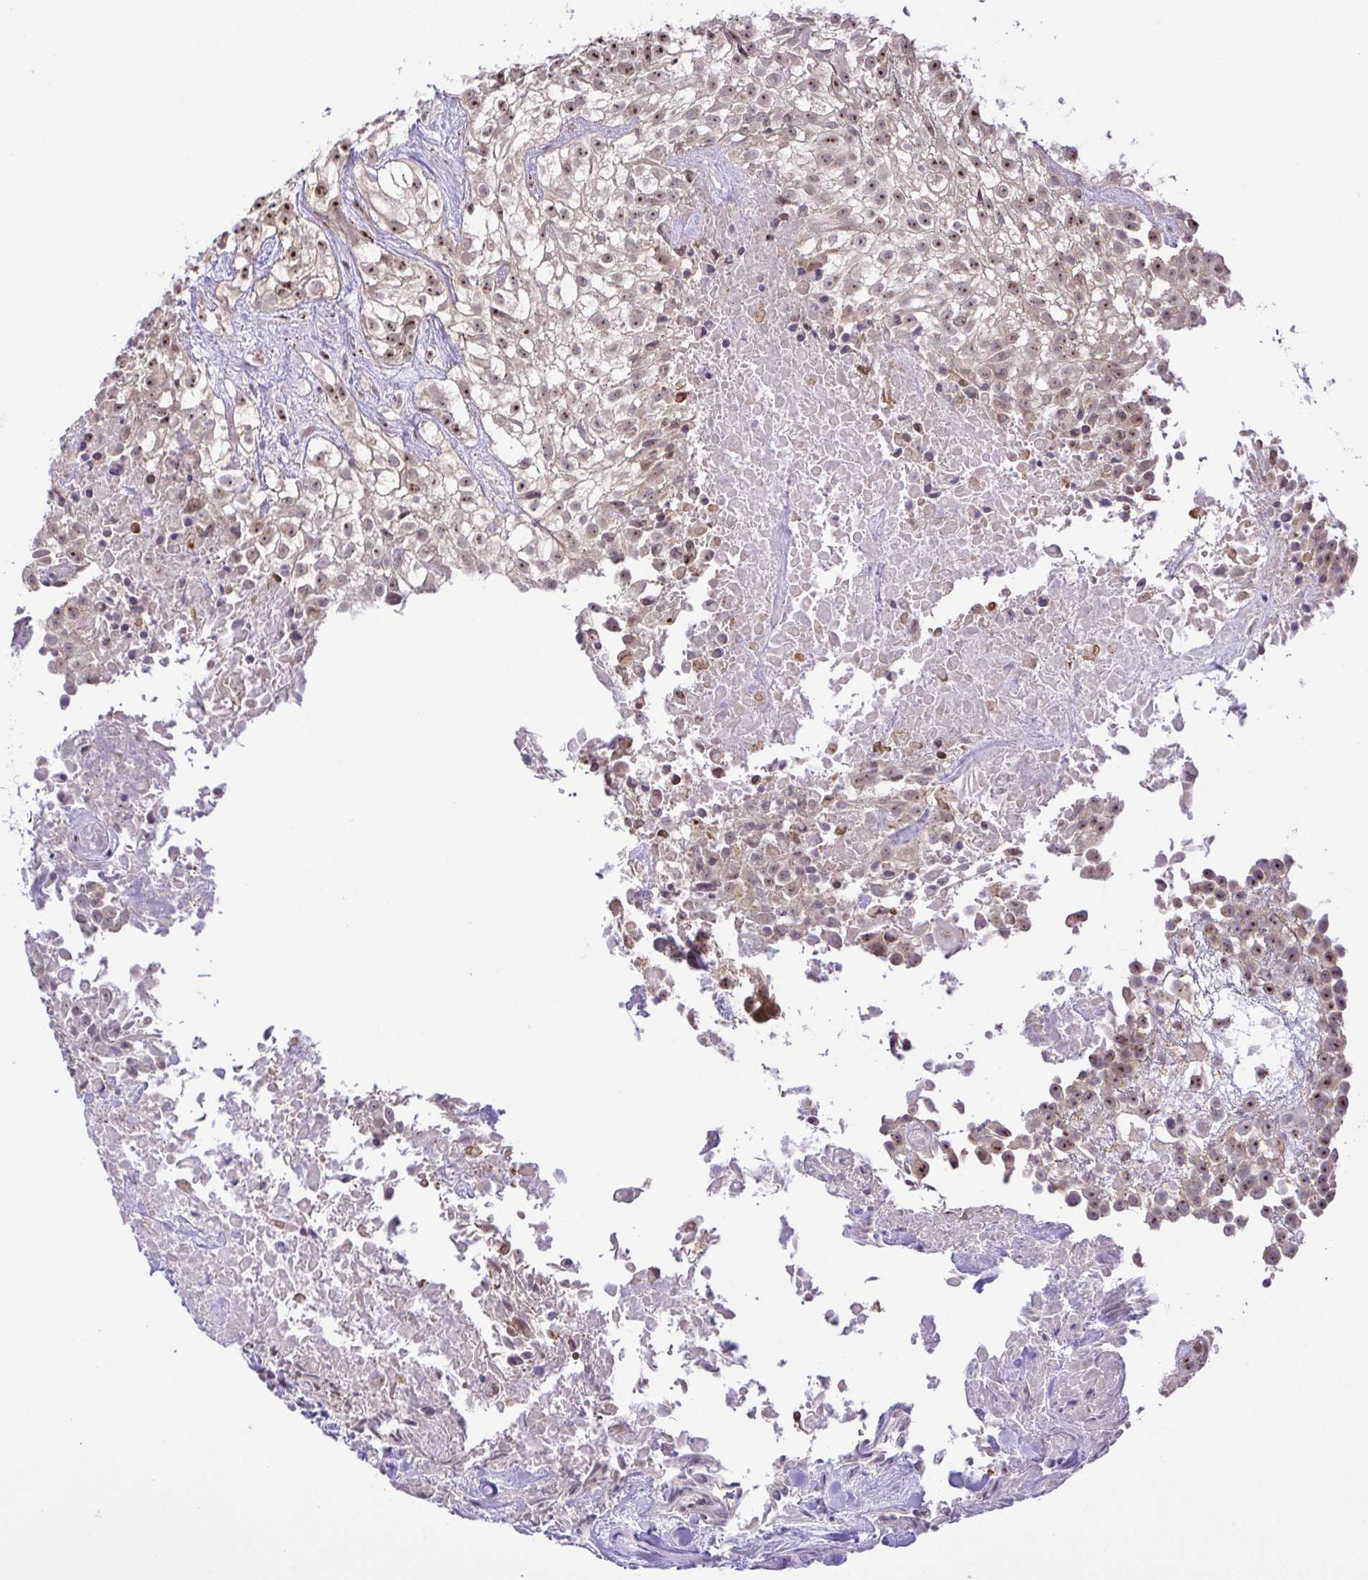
{"staining": {"intensity": "moderate", "quantity": ">75%", "location": "cytoplasmic/membranous,nuclear"}, "tissue": "urothelial cancer", "cell_type": "Tumor cells", "image_type": "cancer", "snomed": [{"axis": "morphology", "description": "Urothelial carcinoma, High grade"}, {"axis": "topography", "description": "Urinary bladder"}], "caption": "A histopathology image of human urothelial cancer stained for a protein exhibits moderate cytoplasmic/membranous and nuclear brown staining in tumor cells.", "gene": "RSL24D1", "patient": {"sex": "male", "age": 56}}